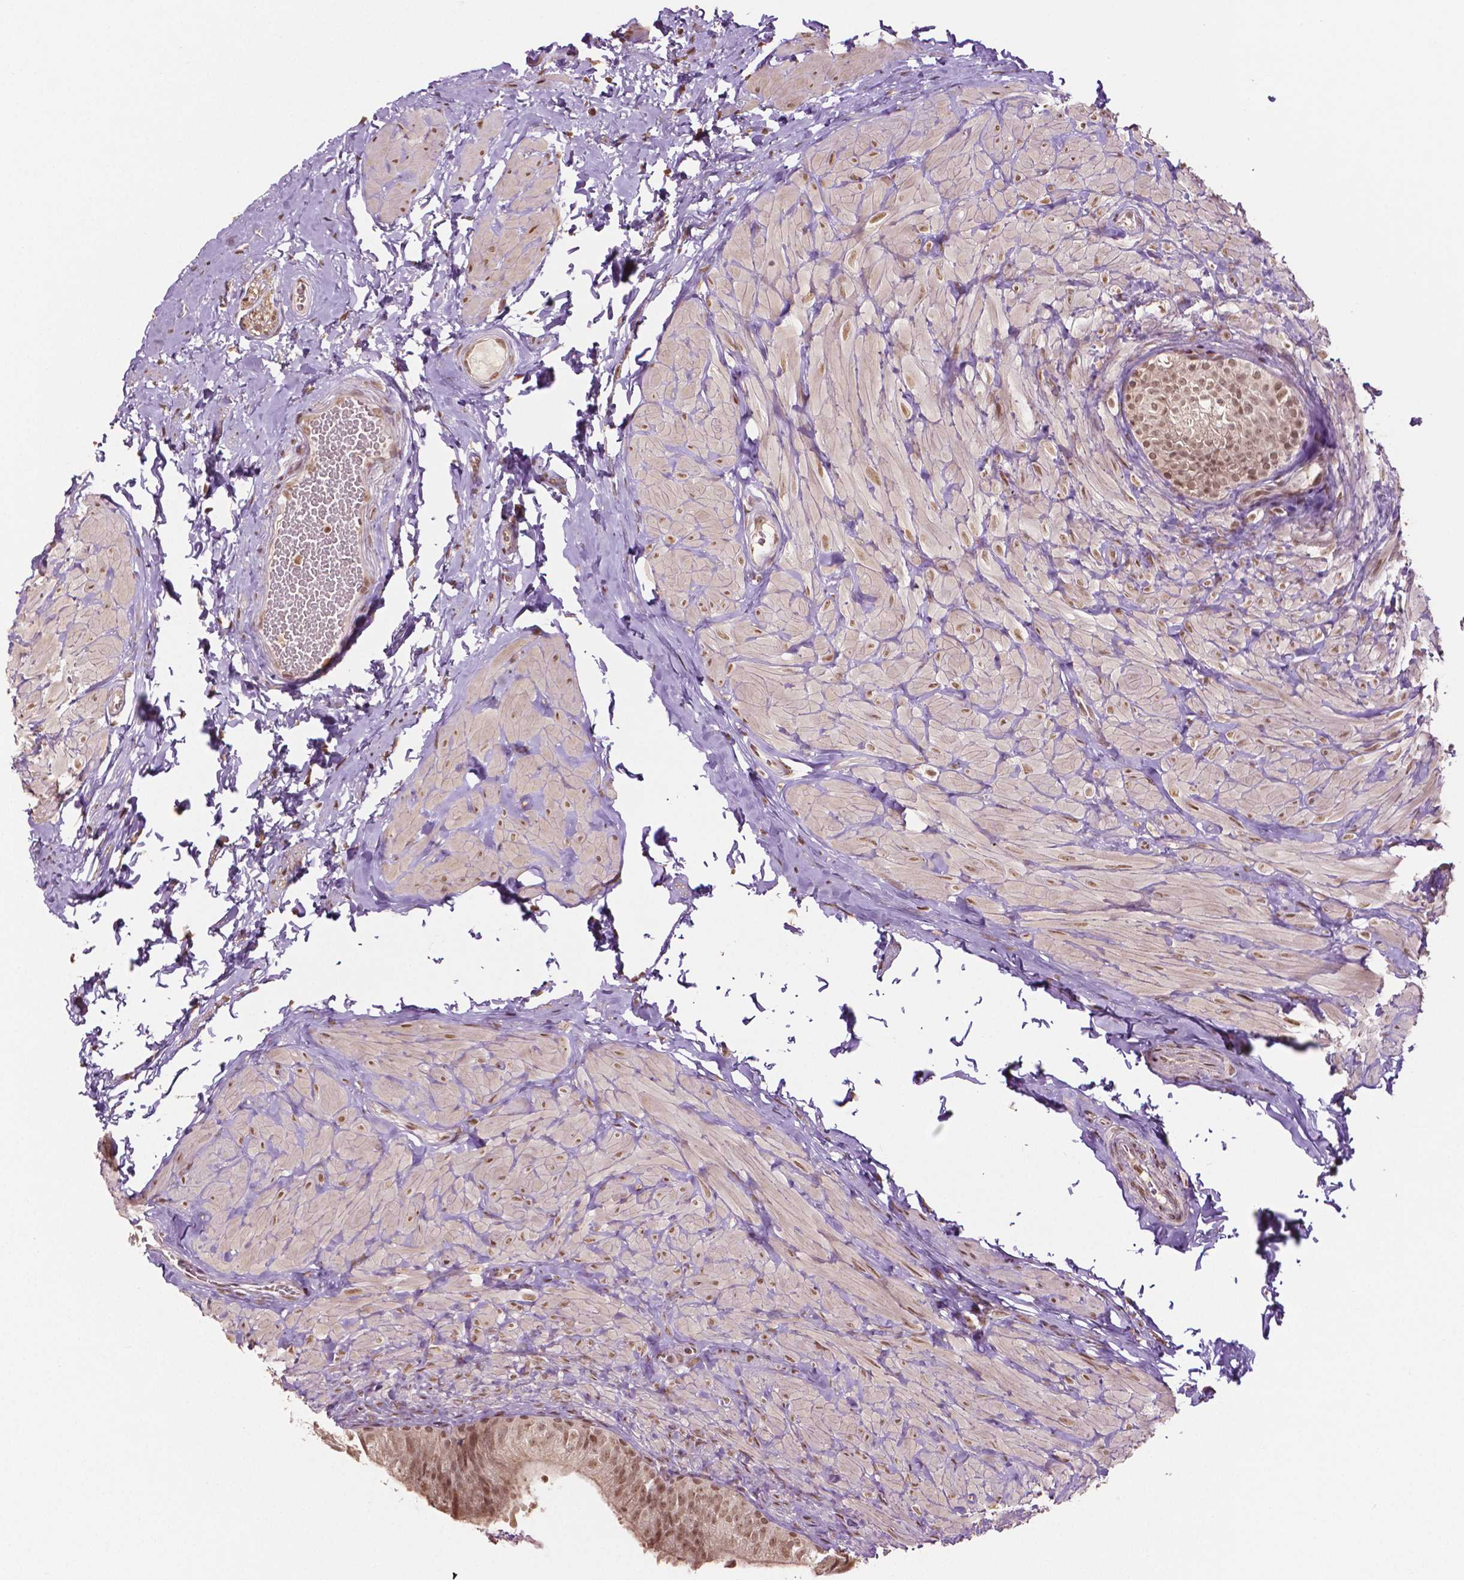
{"staining": {"intensity": "moderate", "quantity": ">75%", "location": "cytoplasmic/membranous,nuclear"}, "tissue": "epididymis", "cell_type": "Glandular cells", "image_type": "normal", "snomed": [{"axis": "morphology", "description": "Normal tissue, NOS"}, {"axis": "topography", "description": "Epididymis, spermatic cord, NOS"}, {"axis": "topography", "description": "Epididymis"}, {"axis": "topography", "description": "Peripheral nerve tissue"}], "caption": "Epididymis stained for a protein shows moderate cytoplasmic/membranous,nuclear positivity in glandular cells. (DAB IHC with brightfield microscopy, high magnification).", "gene": "DEK", "patient": {"sex": "male", "age": 29}}